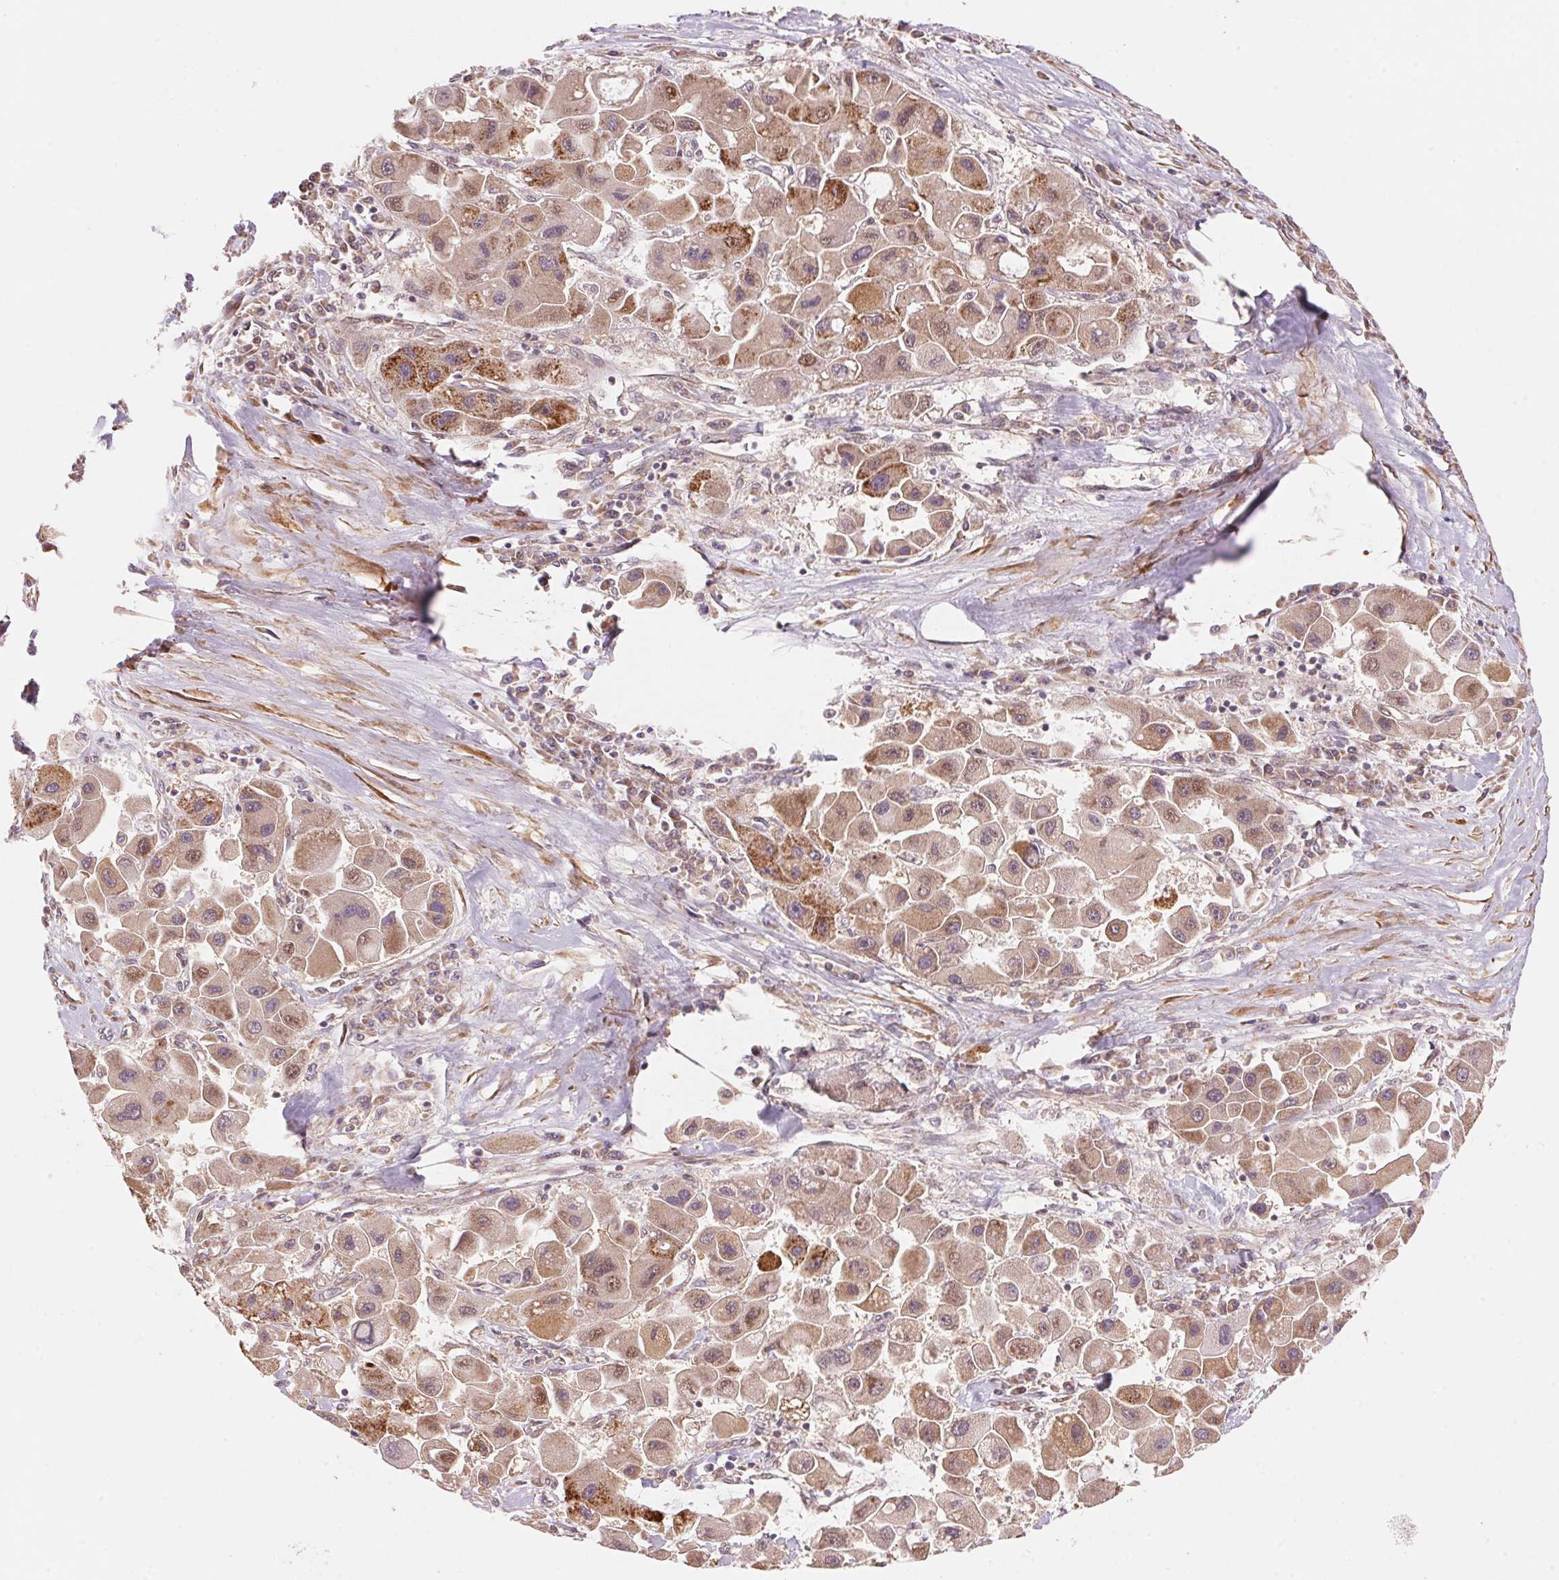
{"staining": {"intensity": "moderate", "quantity": "25%-75%", "location": "cytoplasmic/membranous,nuclear"}, "tissue": "liver cancer", "cell_type": "Tumor cells", "image_type": "cancer", "snomed": [{"axis": "morphology", "description": "Carcinoma, Hepatocellular, NOS"}, {"axis": "topography", "description": "Liver"}], "caption": "Brown immunohistochemical staining in human liver hepatocellular carcinoma displays moderate cytoplasmic/membranous and nuclear staining in approximately 25%-75% of tumor cells. (IHC, brightfield microscopy, high magnification).", "gene": "TNIP2", "patient": {"sex": "male", "age": 24}}